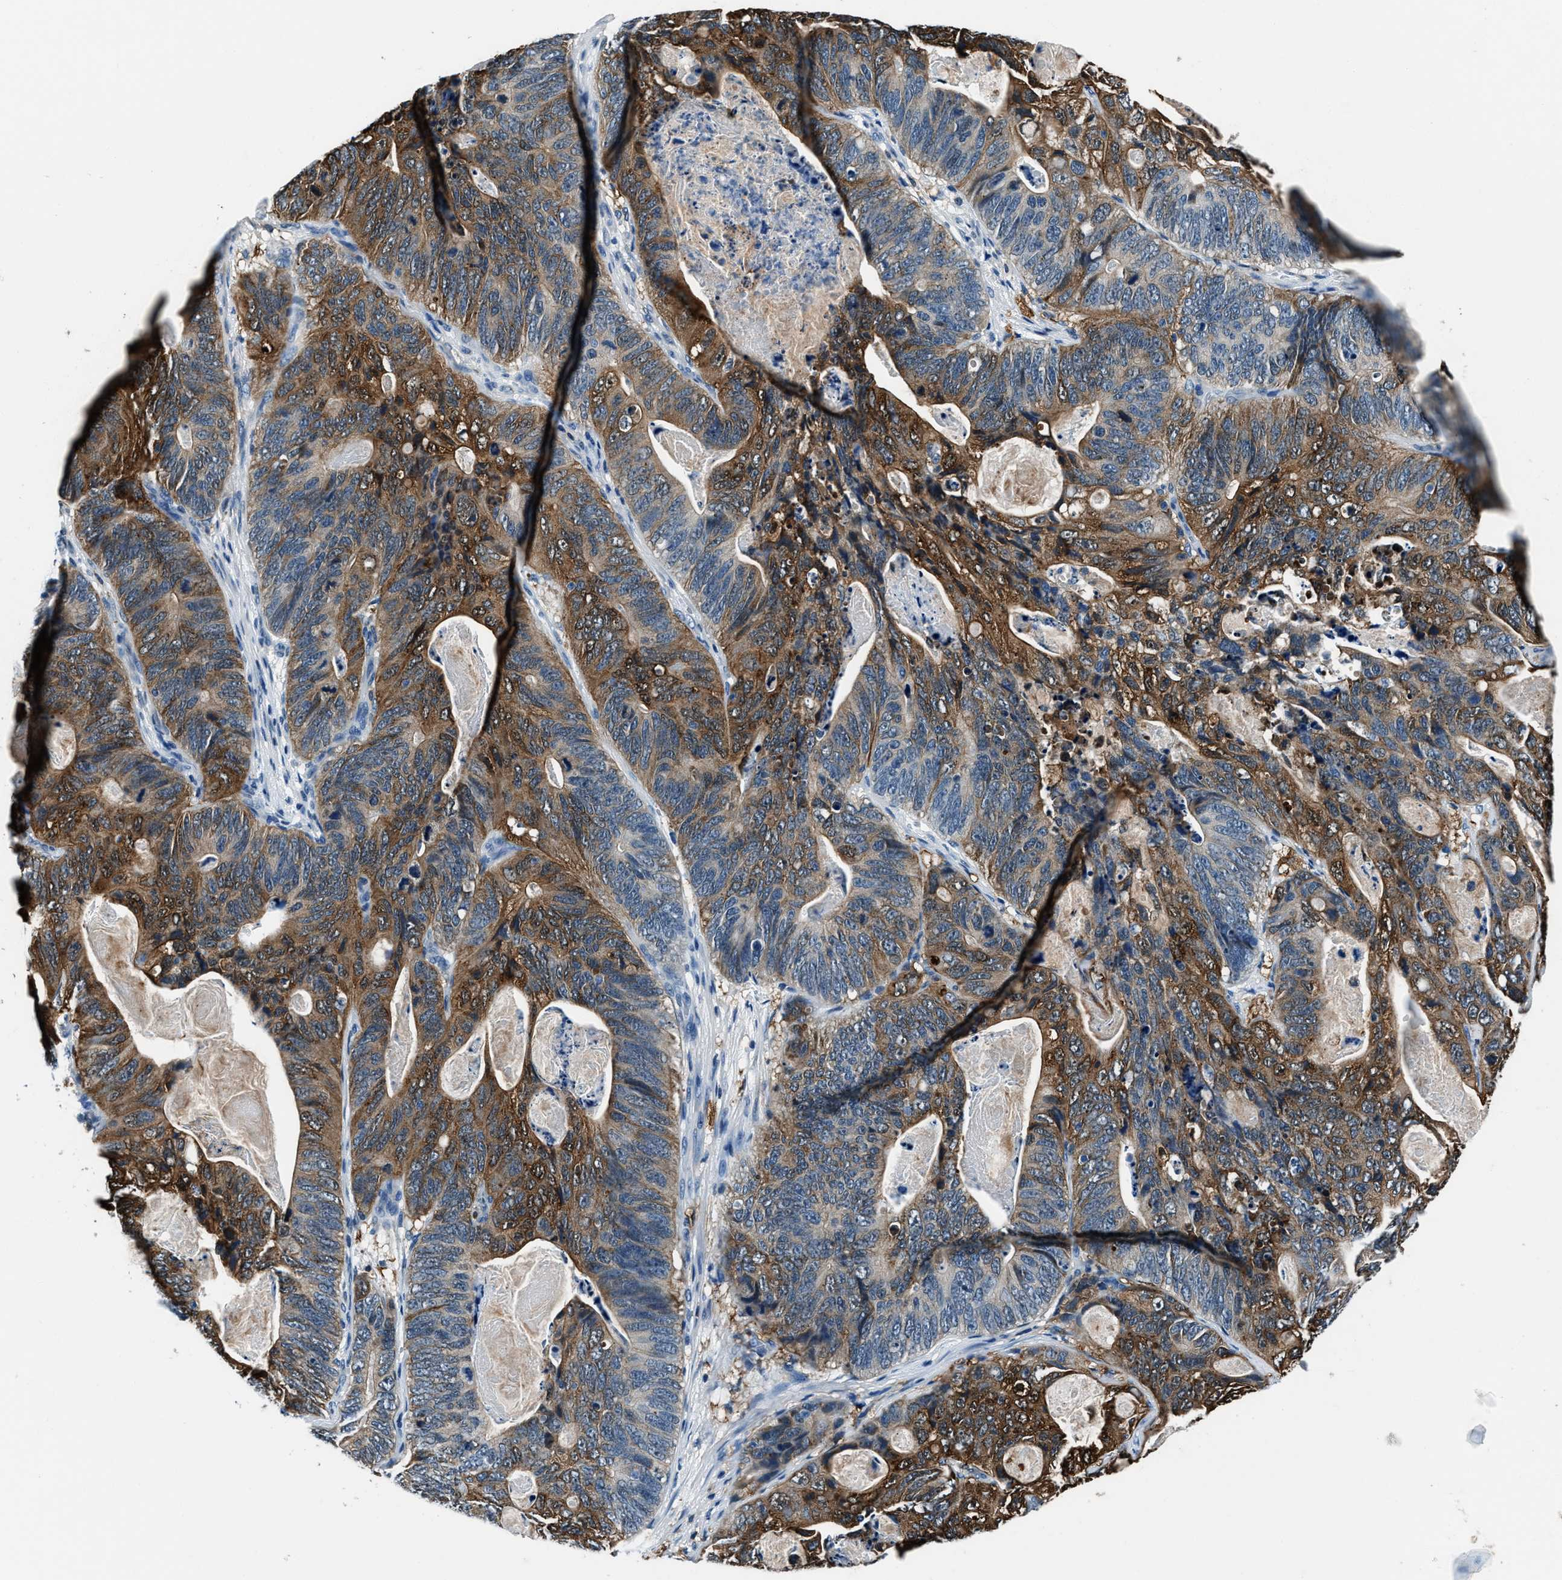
{"staining": {"intensity": "moderate", "quantity": ">75%", "location": "cytoplasmic/membranous"}, "tissue": "stomach cancer", "cell_type": "Tumor cells", "image_type": "cancer", "snomed": [{"axis": "morphology", "description": "Normal tissue, NOS"}, {"axis": "morphology", "description": "Adenocarcinoma, NOS"}, {"axis": "topography", "description": "Stomach"}], "caption": "Brown immunohistochemical staining in human adenocarcinoma (stomach) exhibits moderate cytoplasmic/membranous expression in approximately >75% of tumor cells. The protein is stained brown, and the nuclei are stained in blue (DAB (3,3'-diaminobenzidine) IHC with brightfield microscopy, high magnification).", "gene": "PTPDC1", "patient": {"sex": "female", "age": 89}}